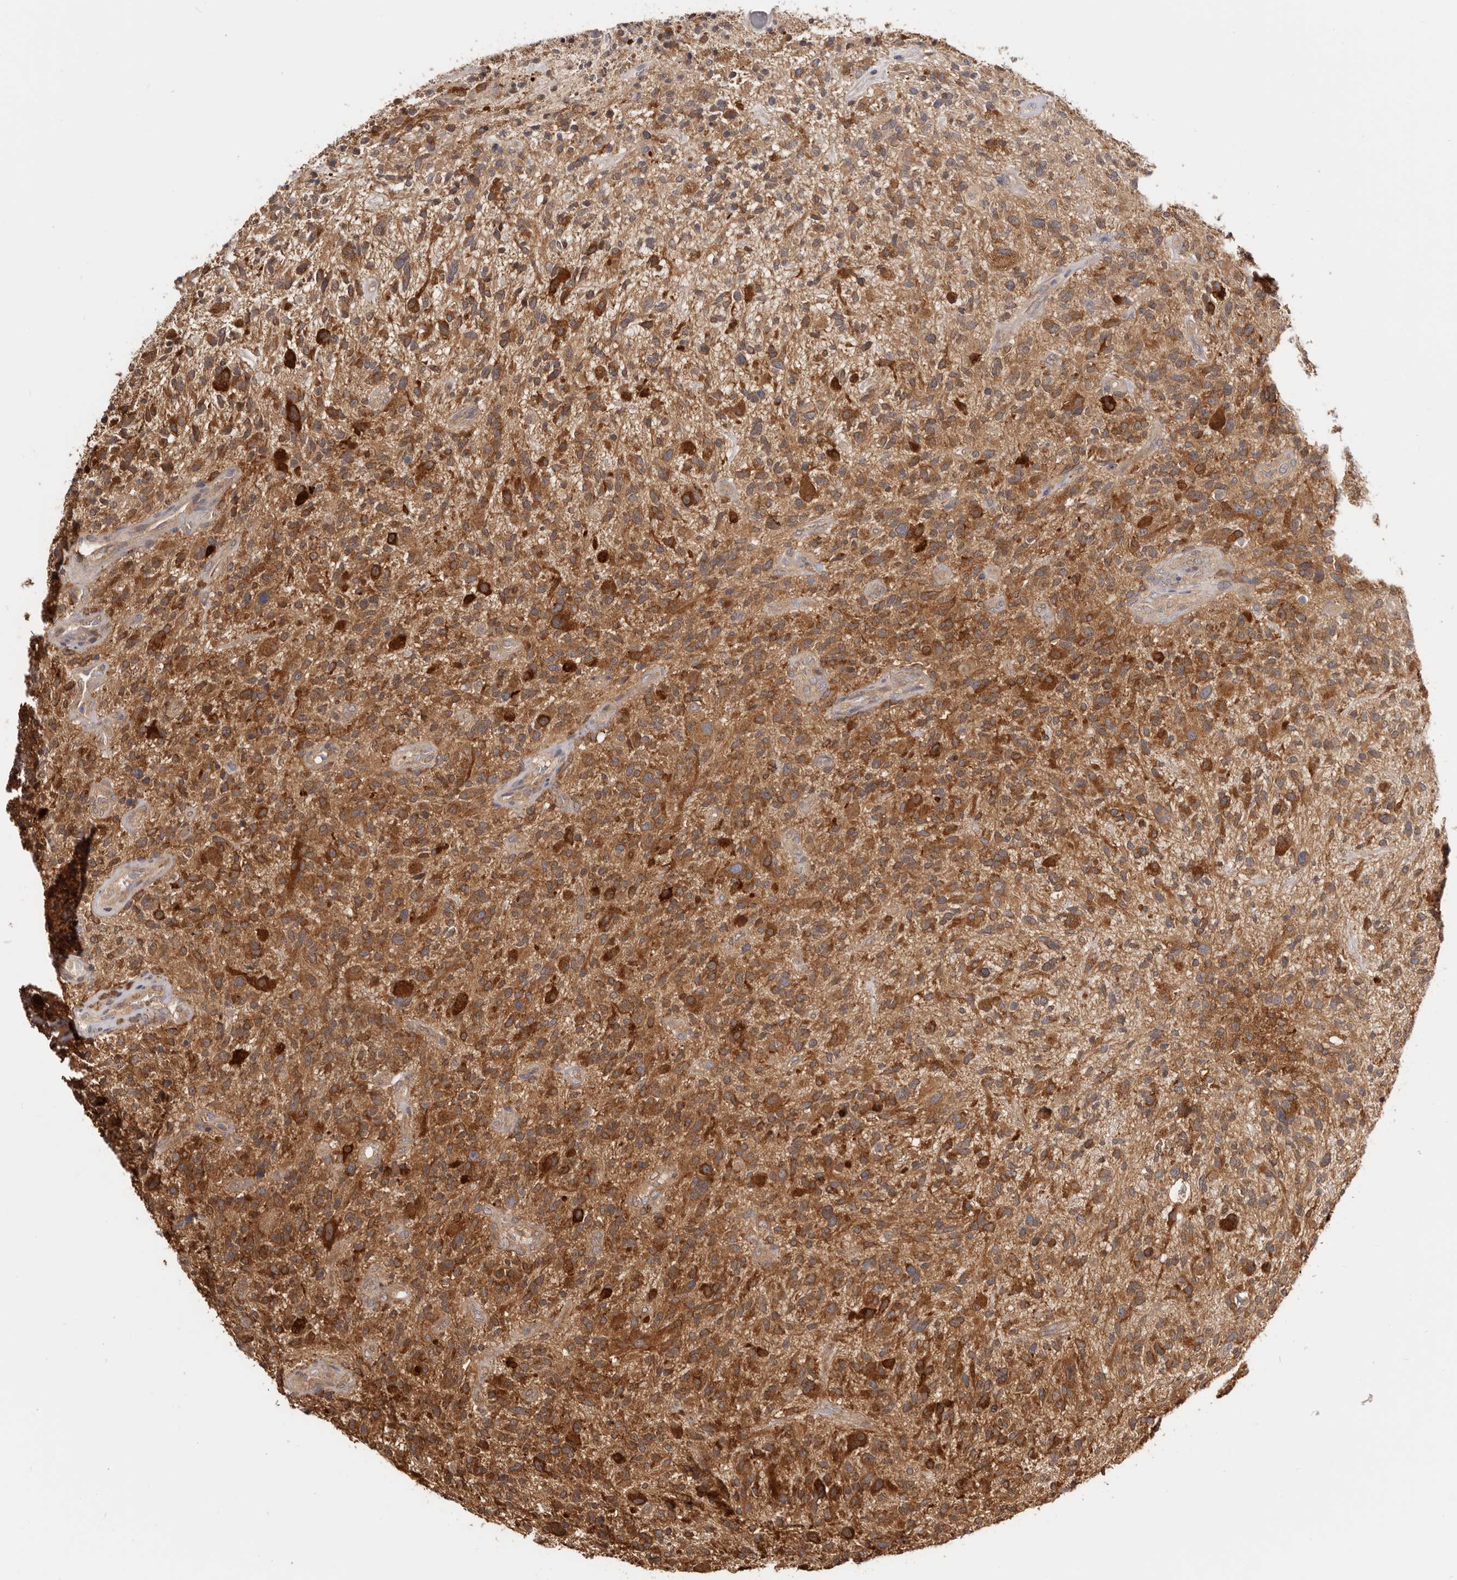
{"staining": {"intensity": "moderate", "quantity": ">75%", "location": "cytoplasmic/membranous"}, "tissue": "glioma", "cell_type": "Tumor cells", "image_type": "cancer", "snomed": [{"axis": "morphology", "description": "Glioma, malignant, High grade"}, {"axis": "topography", "description": "Brain"}], "caption": "Protein expression analysis of human high-grade glioma (malignant) reveals moderate cytoplasmic/membranous positivity in about >75% of tumor cells.", "gene": "LAP3", "patient": {"sex": "male", "age": 47}}